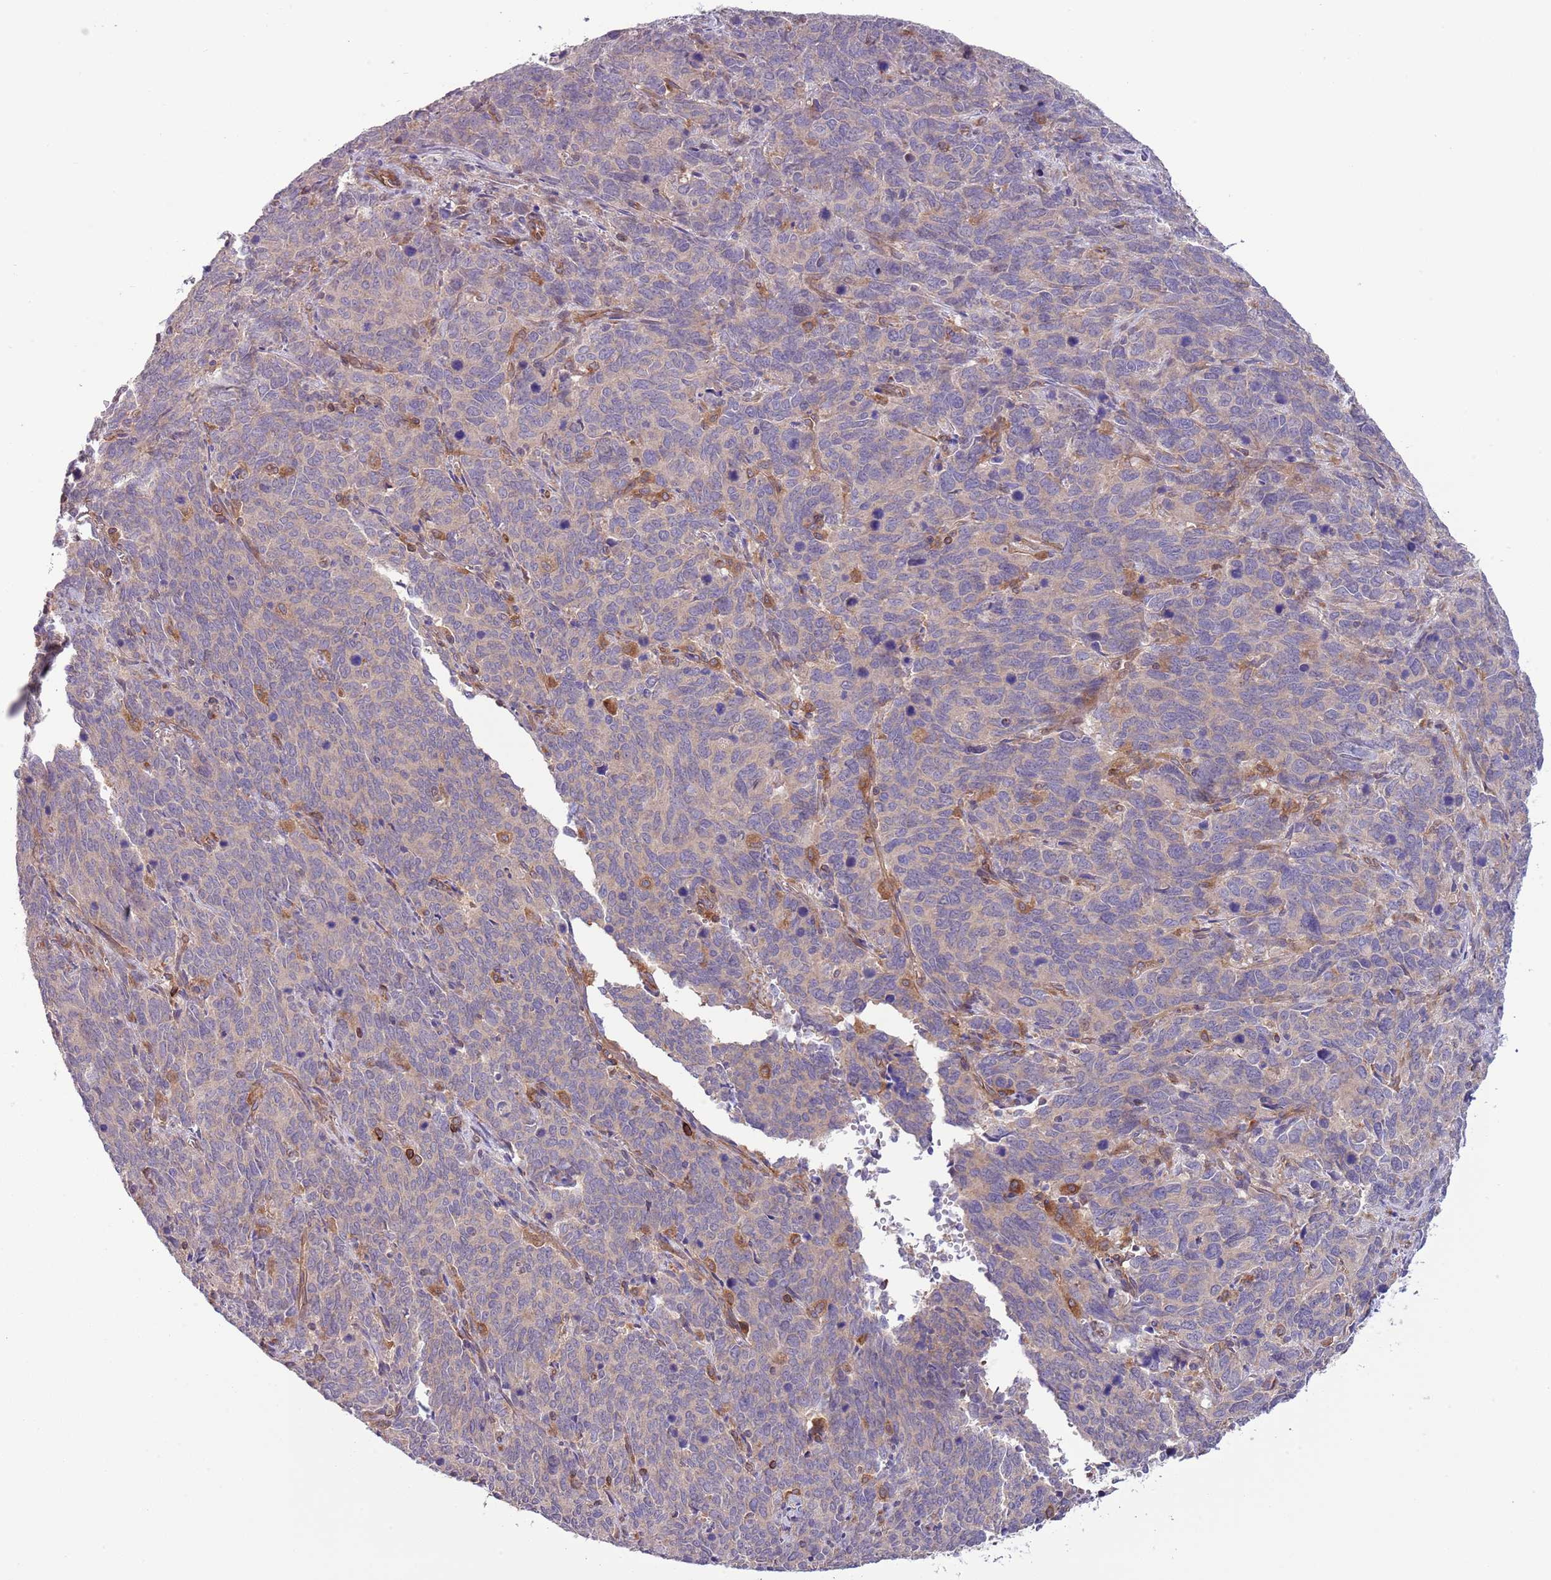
{"staining": {"intensity": "negative", "quantity": "none", "location": "none"}, "tissue": "cervical cancer", "cell_type": "Tumor cells", "image_type": "cancer", "snomed": [{"axis": "morphology", "description": "Squamous cell carcinoma, NOS"}, {"axis": "topography", "description": "Cervix"}], "caption": "The image displays no staining of tumor cells in cervical cancer (squamous cell carcinoma).", "gene": "LPIN2", "patient": {"sex": "female", "age": 60}}